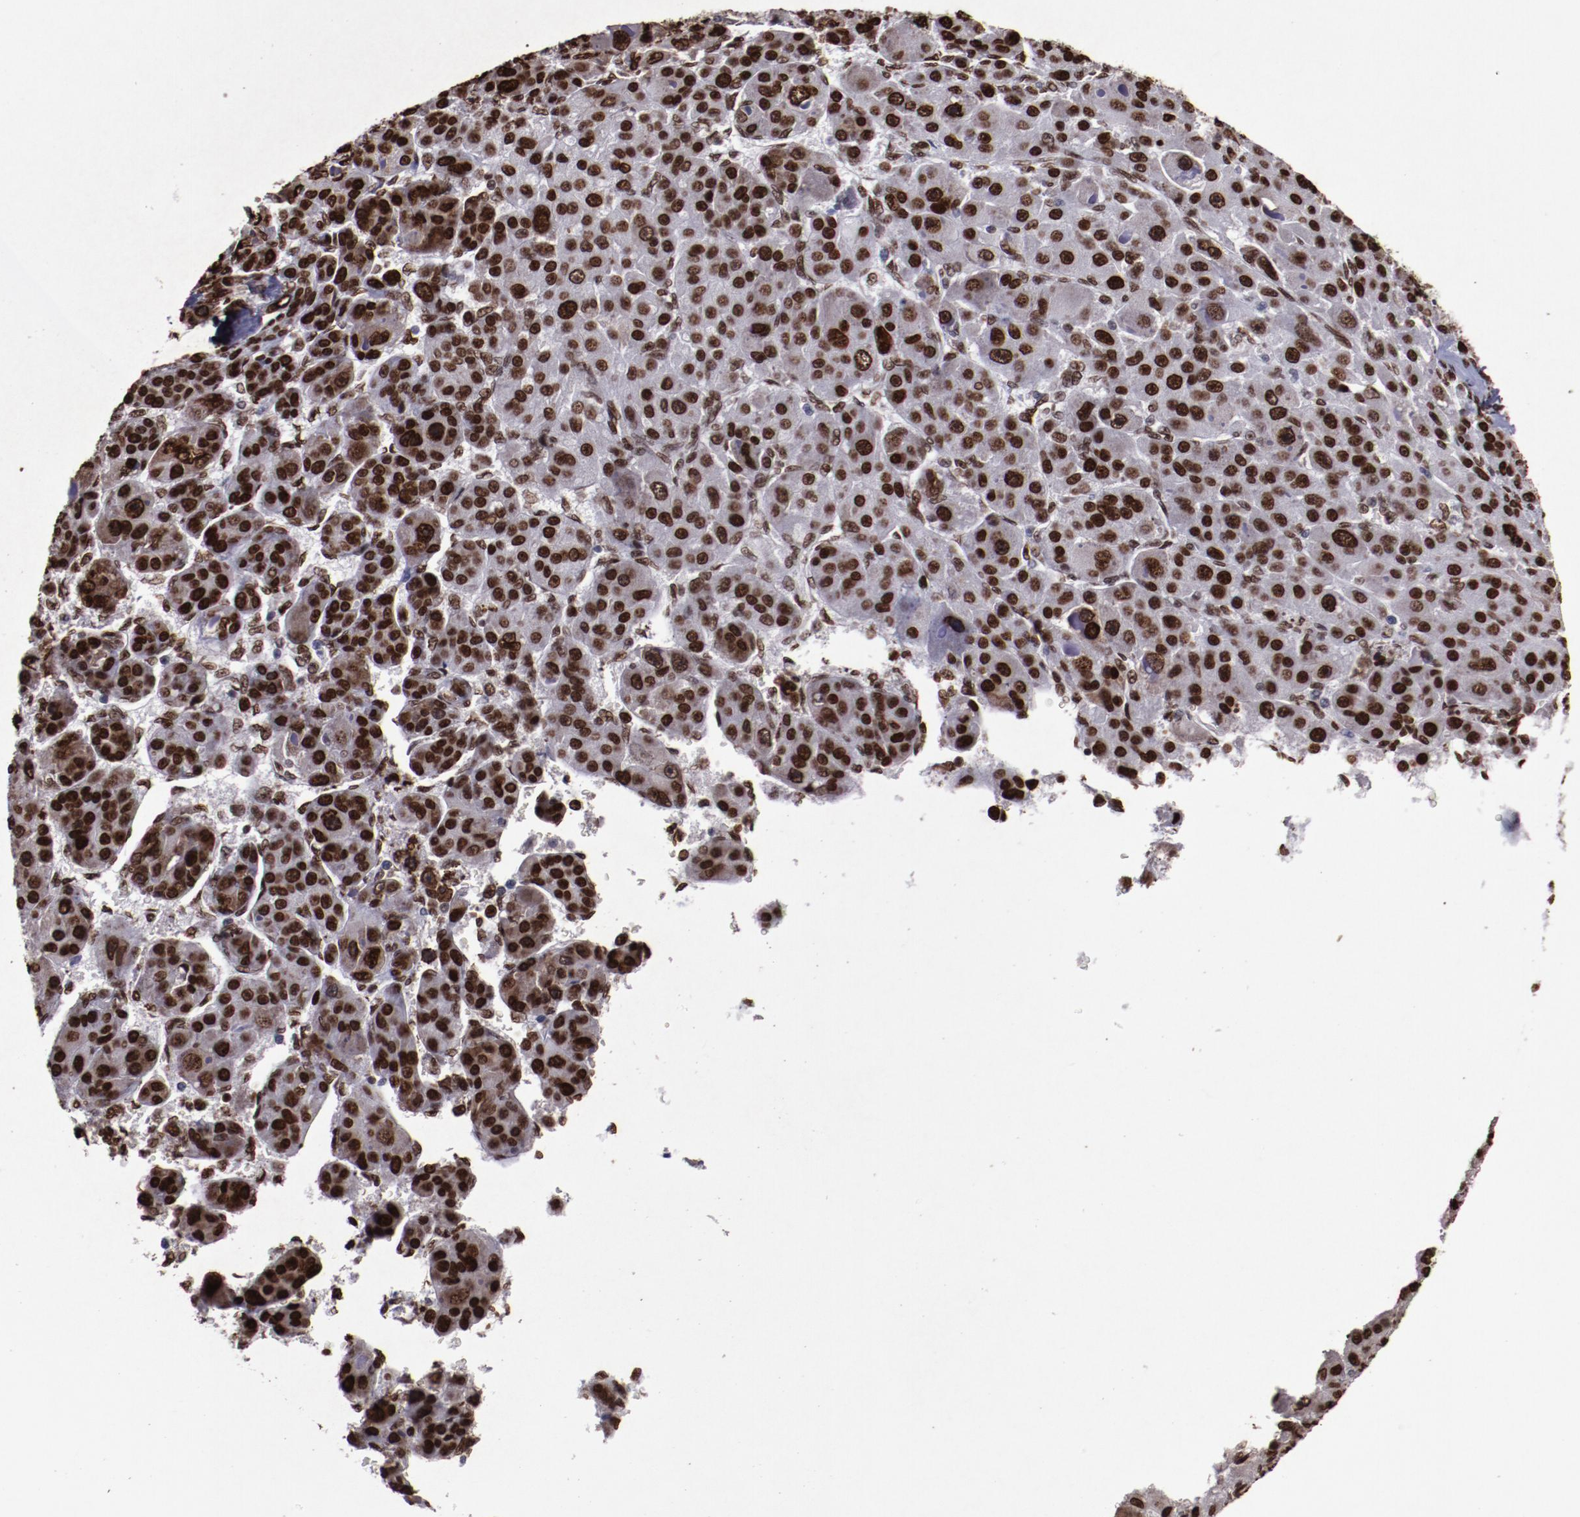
{"staining": {"intensity": "strong", "quantity": ">75%", "location": "nuclear"}, "tissue": "liver cancer", "cell_type": "Tumor cells", "image_type": "cancer", "snomed": [{"axis": "morphology", "description": "Carcinoma, Hepatocellular, NOS"}, {"axis": "topography", "description": "Liver"}], "caption": "Liver cancer (hepatocellular carcinoma) was stained to show a protein in brown. There is high levels of strong nuclear staining in approximately >75% of tumor cells. The staining was performed using DAB (3,3'-diaminobenzidine), with brown indicating positive protein expression. Nuclei are stained blue with hematoxylin.", "gene": "APEX1", "patient": {"sex": "male", "age": 76}}